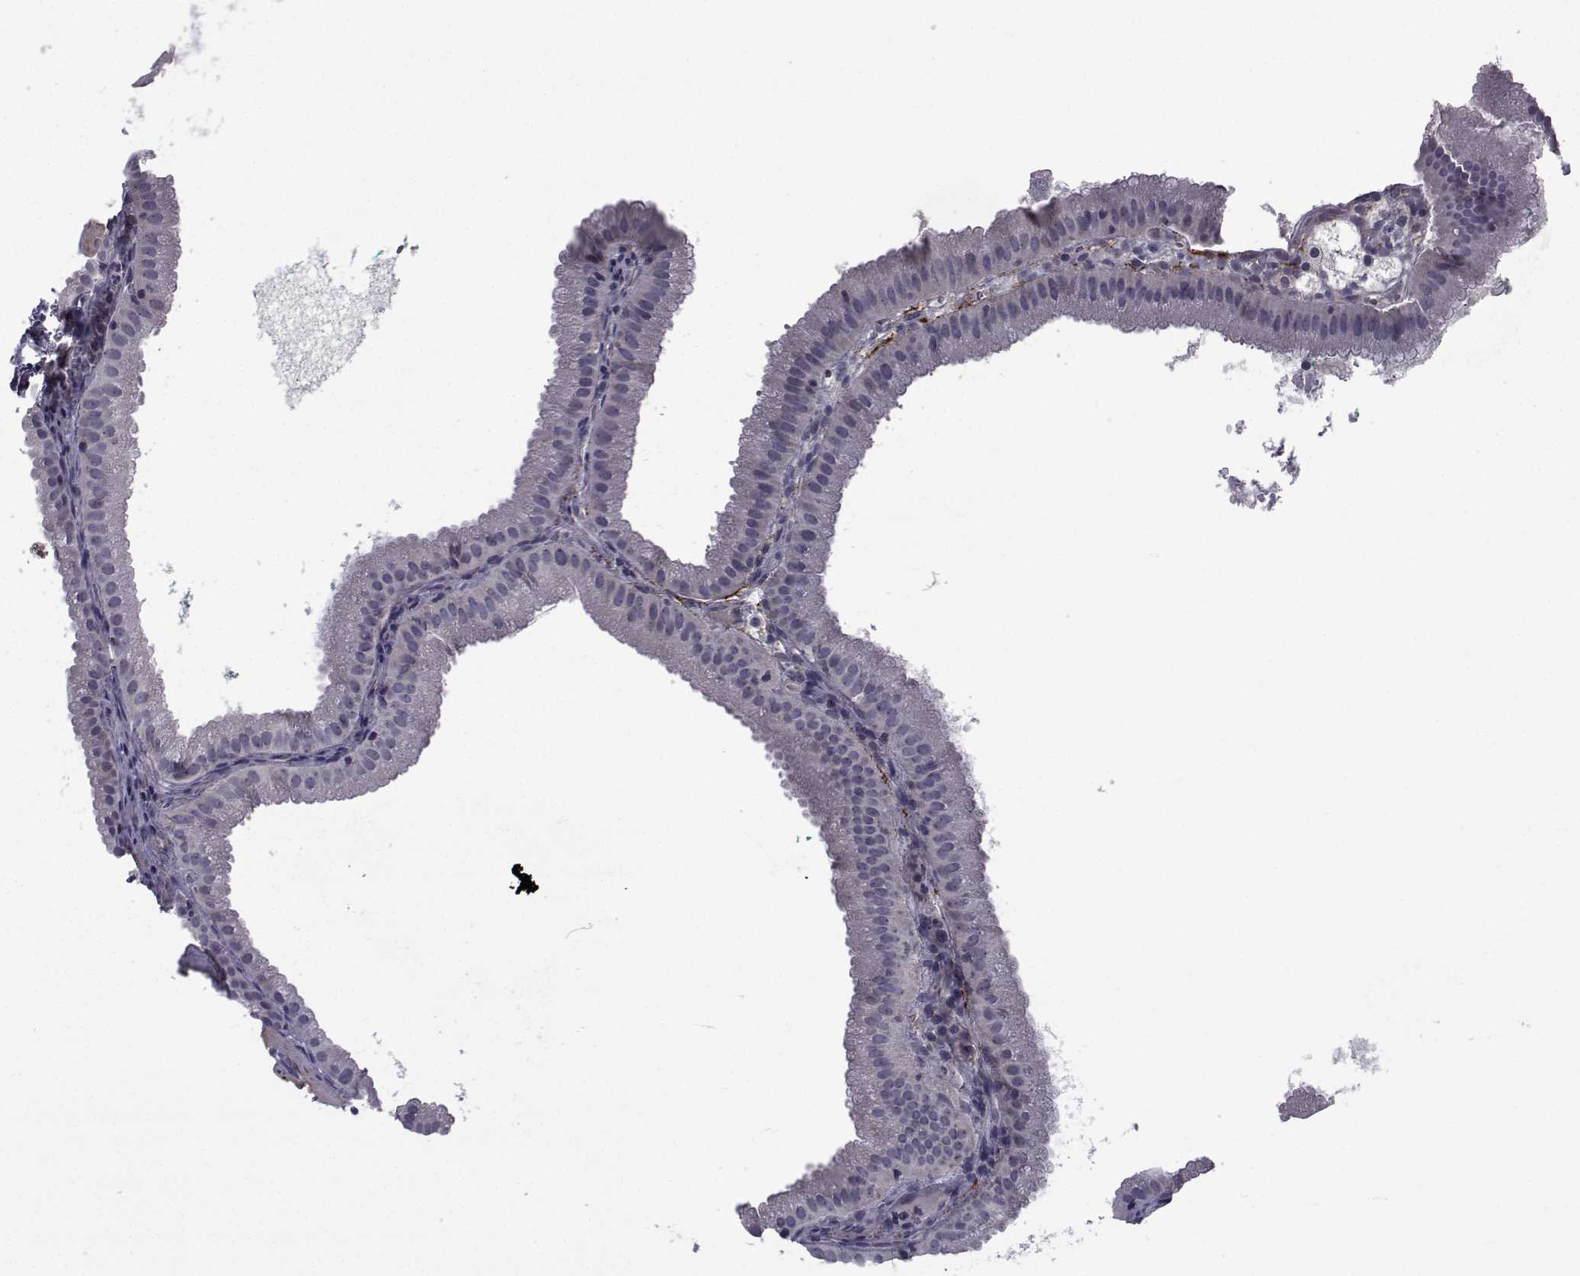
{"staining": {"intensity": "negative", "quantity": "none", "location": "none"}, "tissue": "gallbladder", "cell_type": "Glandular cells", "image_type": "normal", "snomed": [{"axis": "morphology", "description": "Normal tissue, NOS"}, {"axis": "topography", "description": "Gallbladder"}], "caption": "An image of human gallbladder is negative for staining in glandular cells. Nuclei are stained in blue.", "gene": "CFAP74", "patient": {"sex": "male", "age": 67}}